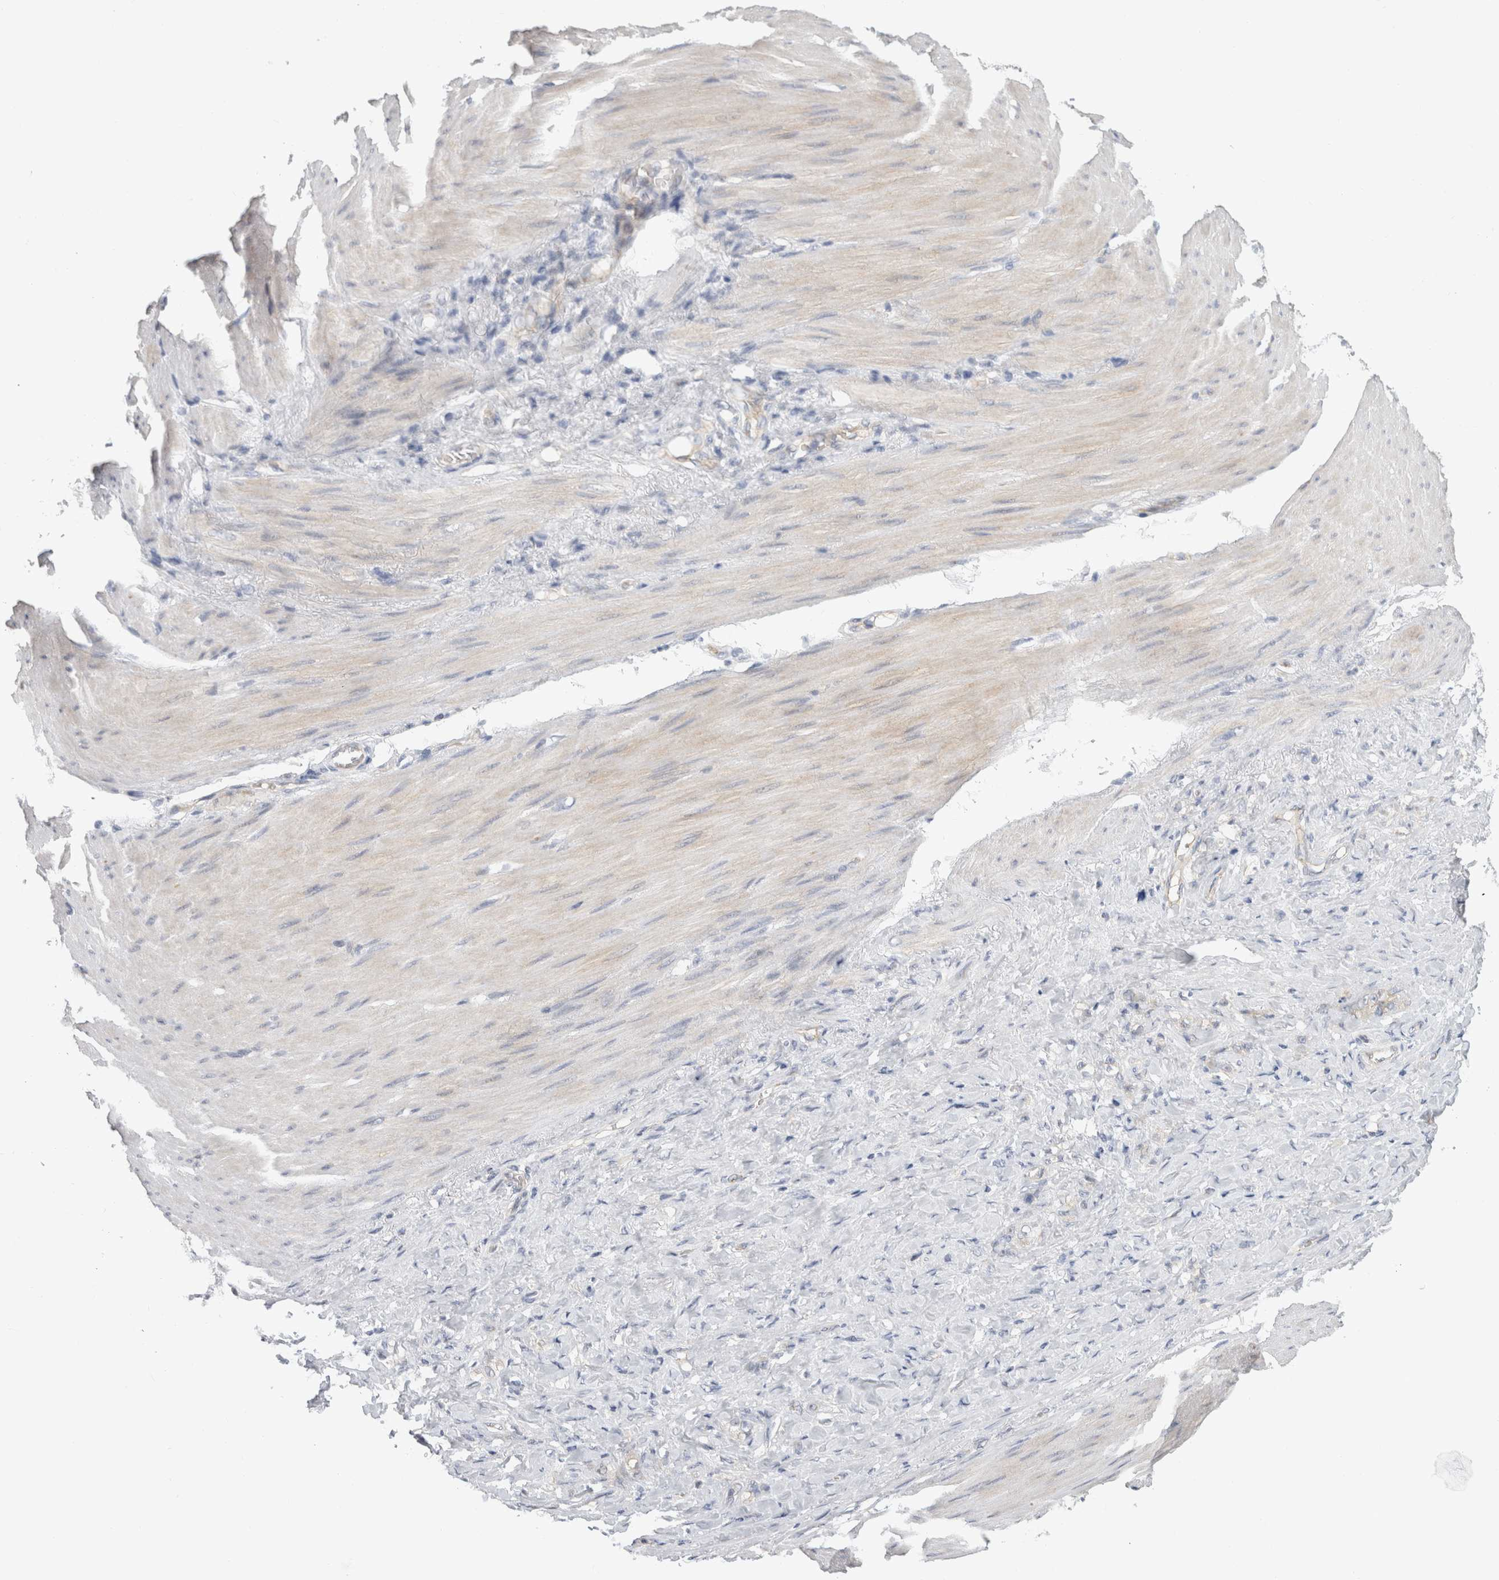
{"staining": {"intensity": "negative", "quantity": "none", "location": "none"}, "tissue": "stomach cancer", "cell_type": "Tumor cells", "image_type": "cancer", "snomed": [{"axis": "morphology", "description": "Adenocarcinoma, NOS"}, {"axis": "topography", "description": "Stomach"}], "caption": "Stomach adenocarcinoma was stained to show a protein in brown. There is no significant positivity in tumor cells.", "gene": "AFP", "patient": {"sex": "male", "age": 82}}